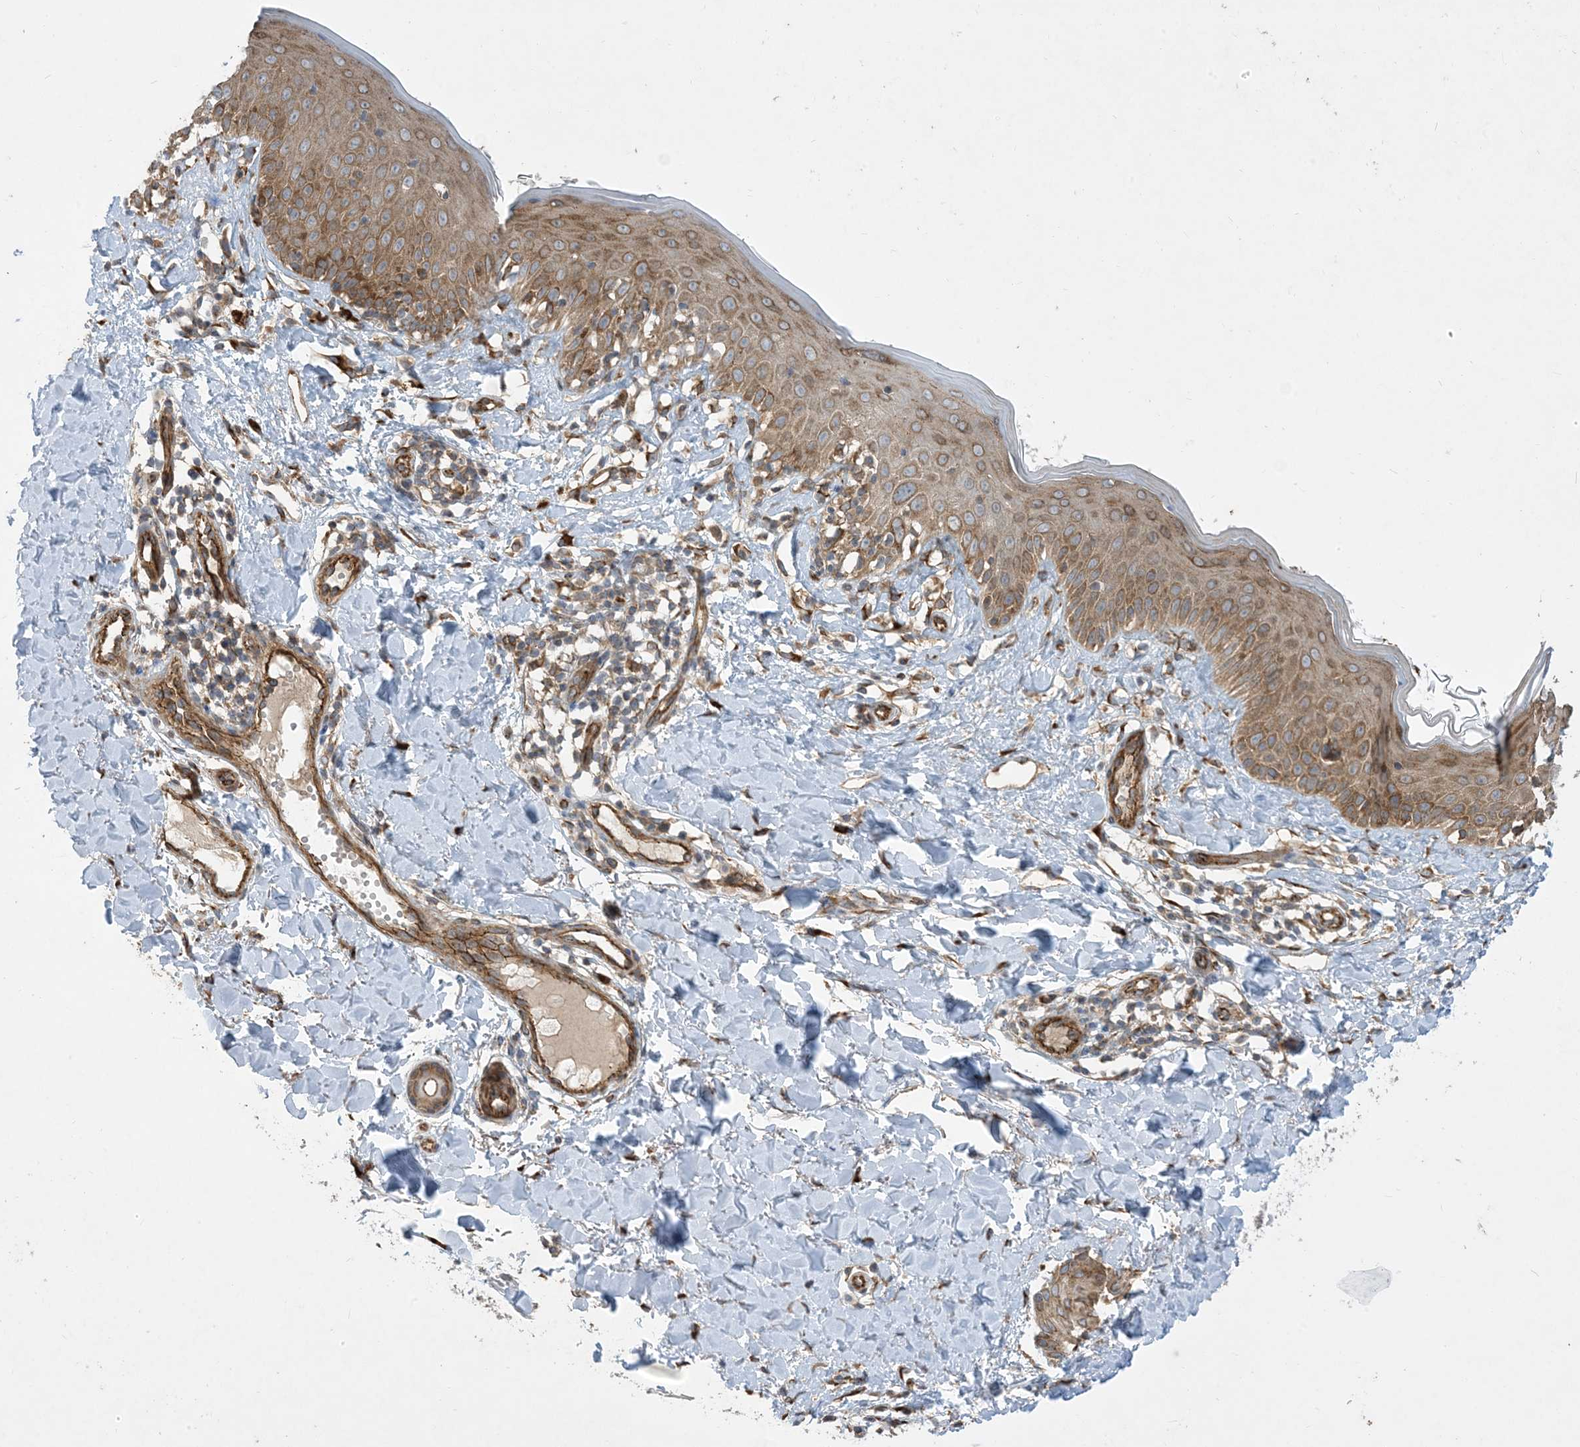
{"staining": {"intensity": "moderate", "quantity": ">75%", "location": "cytoplasmic/membranous"}, "tissue": "skin", "cell_type": "Fibroblasts", "image_type": "normal", "snomed": [{"axis": "morphology", "description": "Normal tissue, NOS"}, {"axis": "topography", "description": "Skin"}], "caption": "Skin stained with IHC reveals moderate cytoplasmic/membranous staining in about >75% of fibroblasts. The staining was performed using DAB, with brown indicating positive protein expression. Nuclei are stained blue with hematoxylin.", "gene": "OTOP1", "patient": {"sex": "male", "age": 52}}